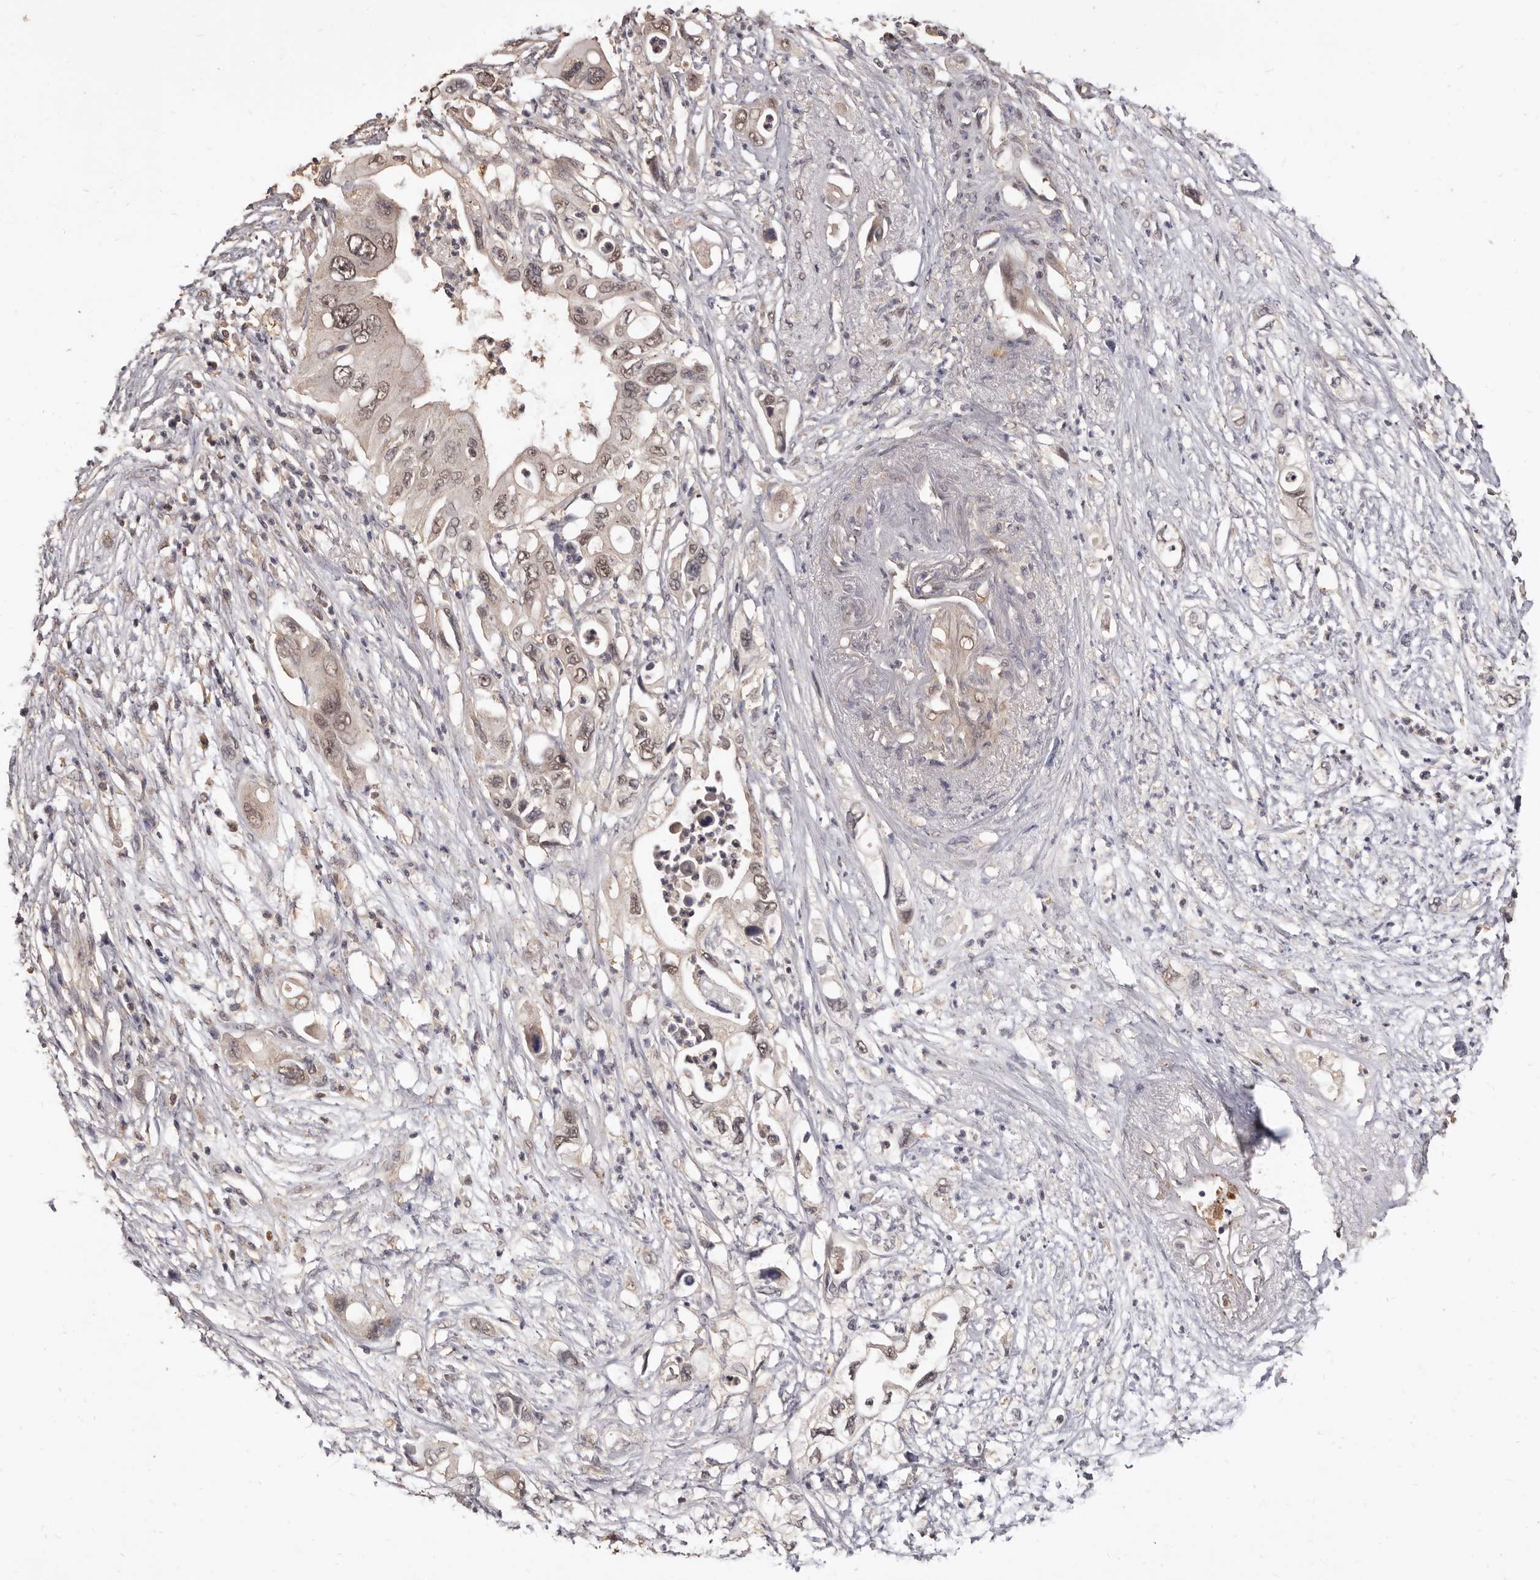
{"staining": {"intensity": "weak", "quantity": "25%-75%", "location": "nuclear"}, "tissue": "pancreatic cancer", "cell_type": "Tumor cells", "image_type": "cancer", "snomed": [{"axis": "morphology", "description": "Adenocarcinoma, NOS"}, {"axis": "topography", "description": "Pancreas"}], "caption": "This photomicrograph displays pancreatic cancer stained with immunohistochemistry to label a protein in brown. The nuclear of tumor cells show weak positivity for the protein. Nuclei are counter-stained blue.", "gene": "INAVA", "patient": {"sex": "male", "age": 66}}